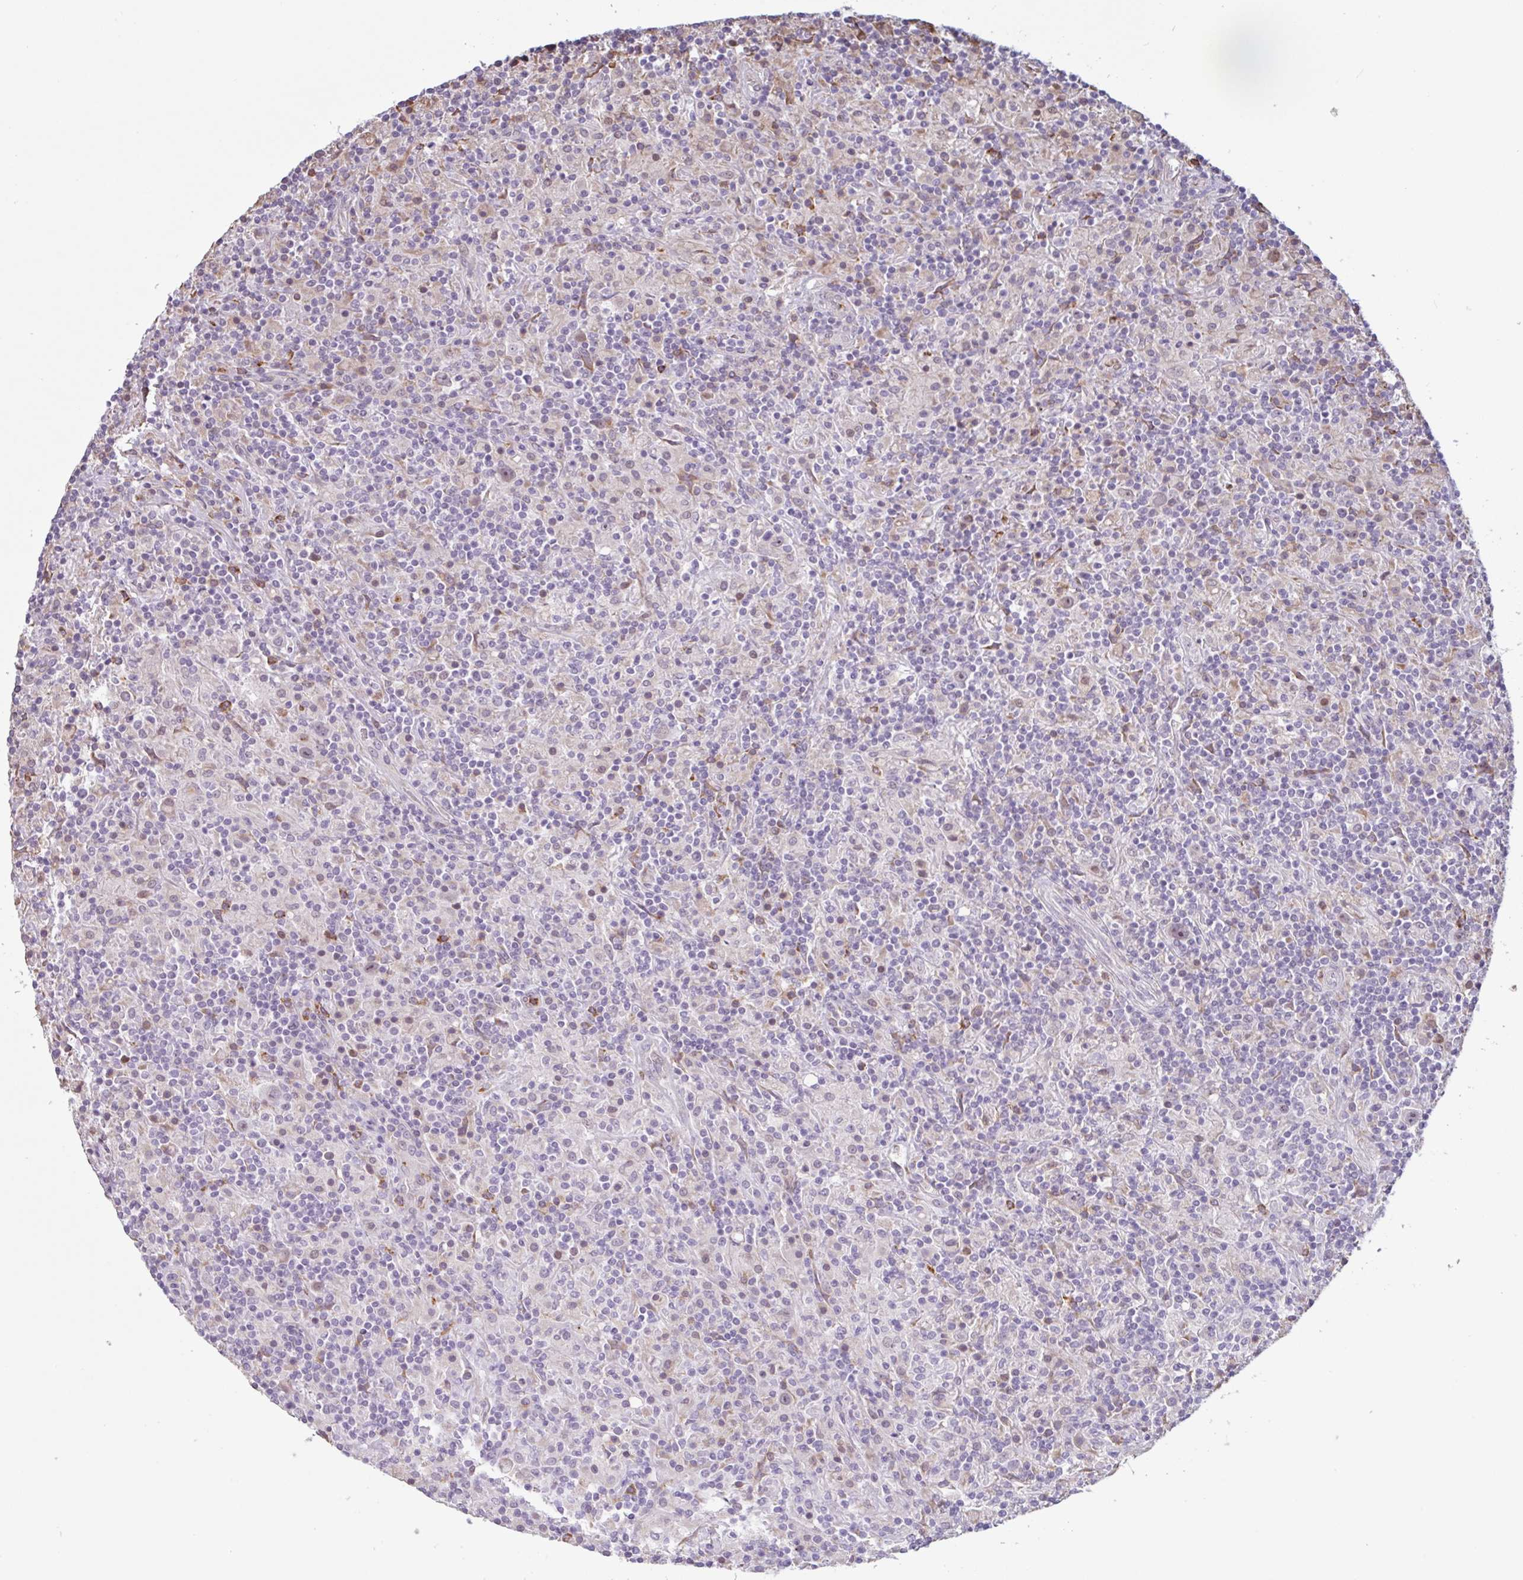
{"staining": {"intensity": "weak", "quantity": "25%-75%", "location": "nuclear"}, "tissue": "lymphoma", "cell_type": "Tumor cells", "image_type": "cancer", "snomed": [{"axis": "morphology", "description": "Hodgkin's disease, NOS"}, {"axis": "topography", "description": "Lymph node"}], "caption": "Human Hodgkin's disease stained with a brown dye displays weak nuclear positive positivity in about 25%-75% of tumor cells.", "gene": "TAF1D", "patient": {"sex": "male", "age": 70}}